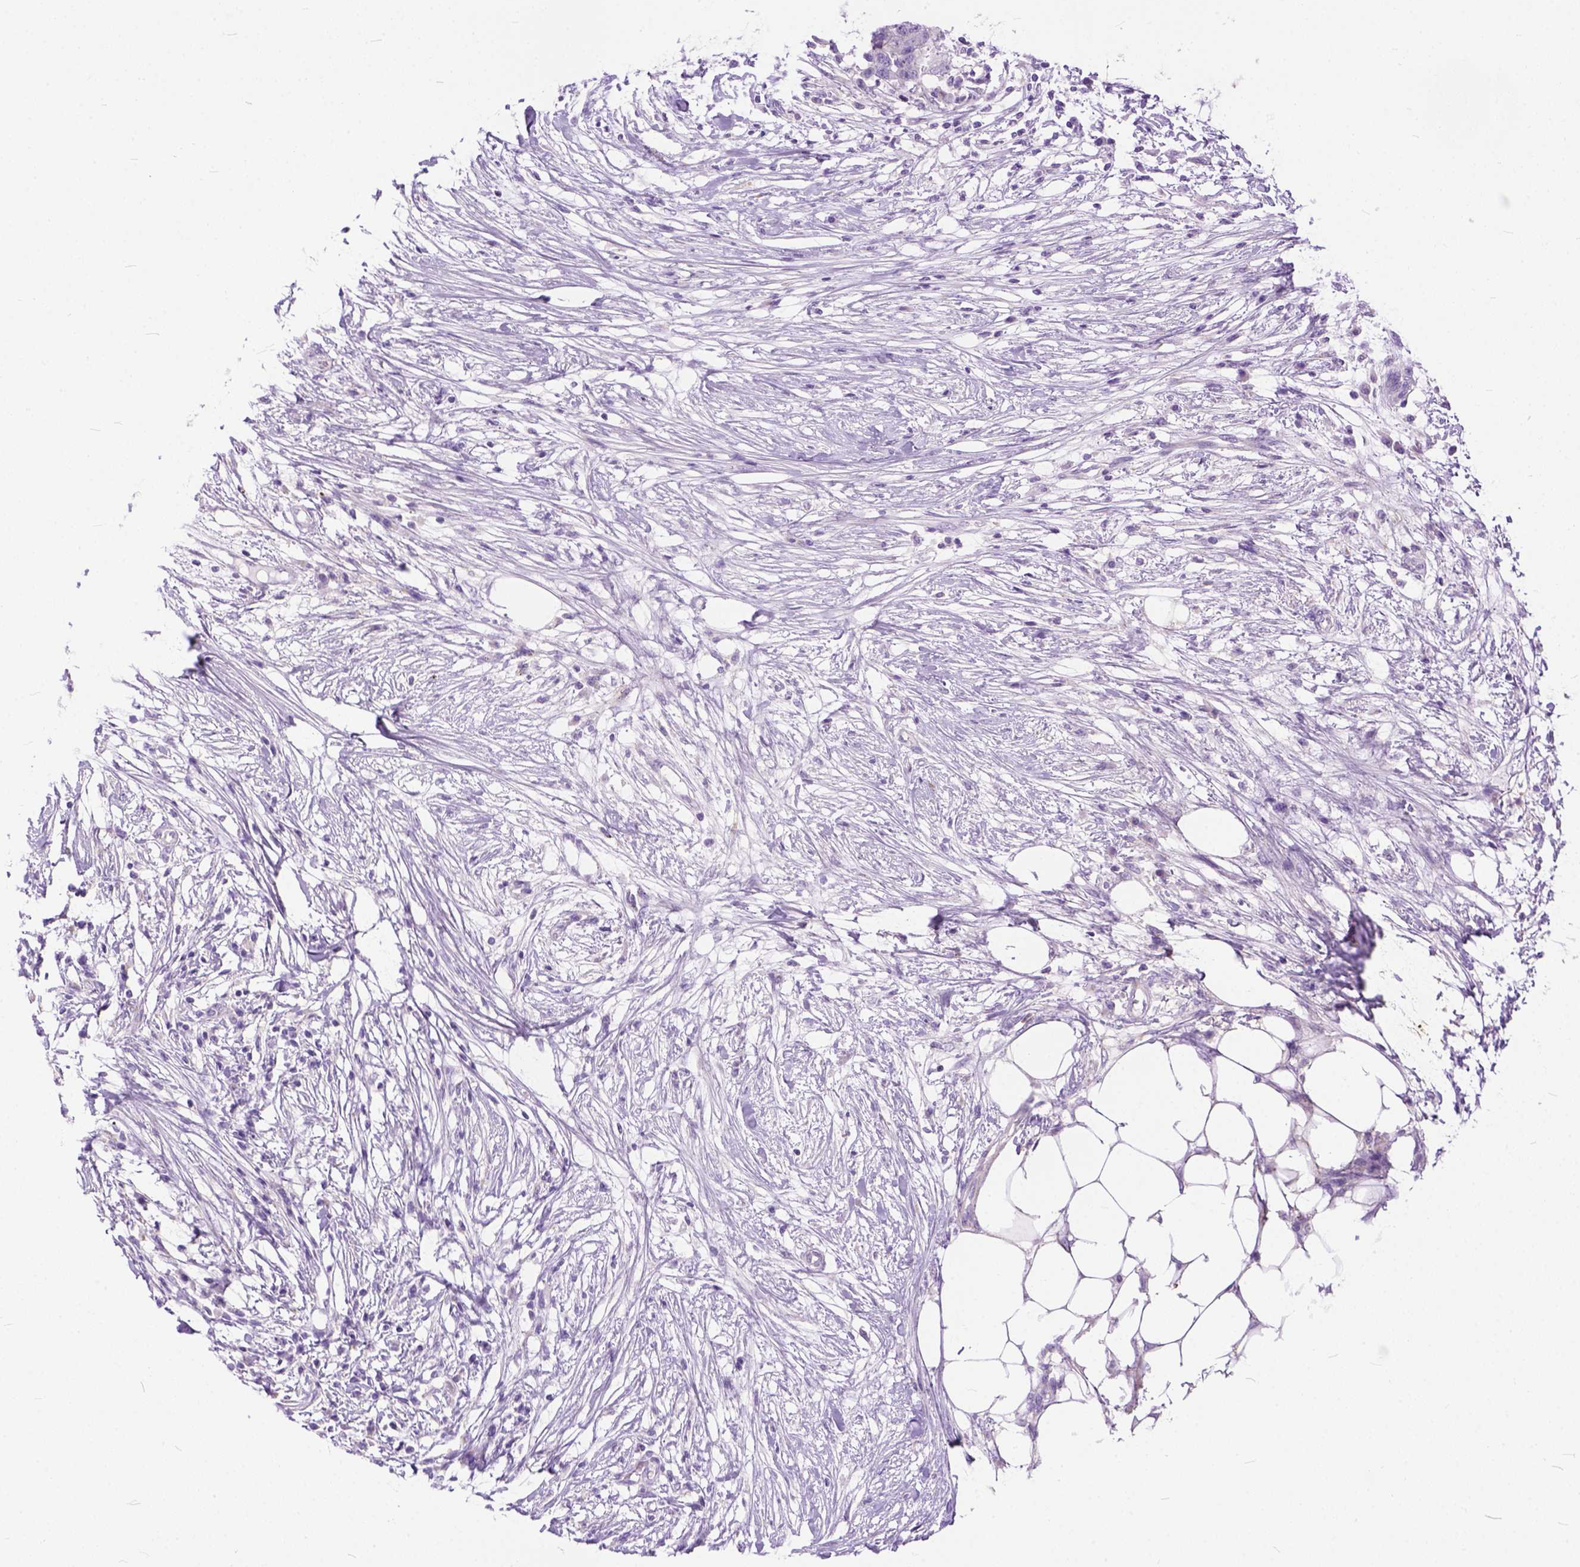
{"staining": {"intensity": "negative", "quantity": "none", "location": "none"}, "tissue": "colorectal cancer", "cell_type": "Tumor cells", "image_type": "cancer", "snomed": [{"axis": "morphology", "description": "Adenocarcinoma, NOS"}, {"axis": "topography", "description": "Colon"}], "caption": "A histopathology image of human colorectal adenocarcinoma is negative for staining in tumor cells. Brightfield microscopy of IHC stained with DAB (3,3'-diaminobenzidine) (brown) and hematoxylin (blue), captured at high magnification.", "gene": "BANF2", "patient": {"sex": "female", "age": 48}}